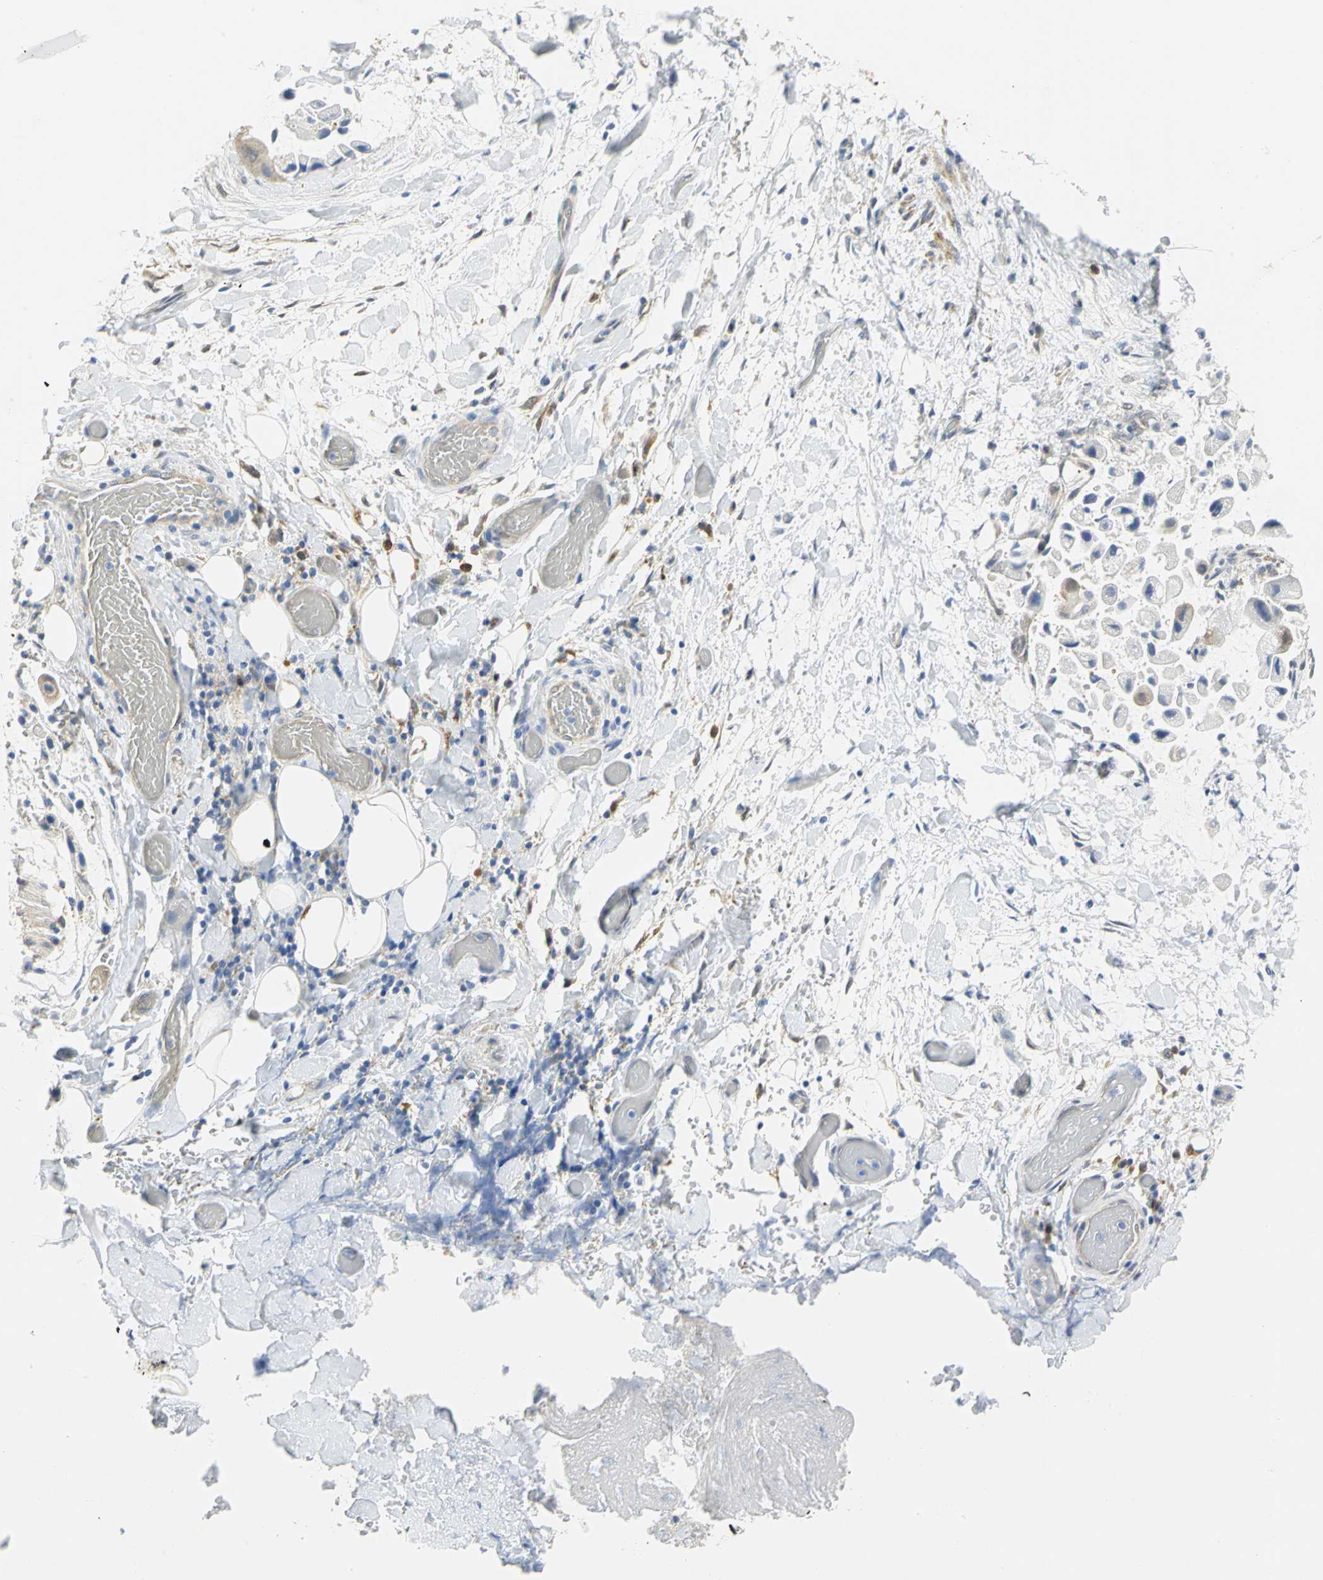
{"staining": {"intensity": "moderate", "quantity": "<25%", "location": "cytoplasmic/membranous"}, "tissue": "adipose tissue", "cell_type": "Adipocytes", "image_type": "normal", "snomed": [{"axis": "morphology", "description": "Normal tissue, NOS"}, {"axis": "morphology", "description": "Cholangiocarcinoma"}, {"axis": "topography", "description": "Liver"}, {"axis": "topography", "description": "Peripheral nerve tissue"}], "caption": "Adipose tissue stained with DAB (3,3'-diaminobenzidine) immunohistochemistry exhibits low levels of moderate cytoplasmic/membranous staining in approximately <25% of adipocytes. (DAB IHC, brown staining for protein, blue staining for nuclei).", "gene": "PGM3", "patient": {"sex": "male", "age": 50}}